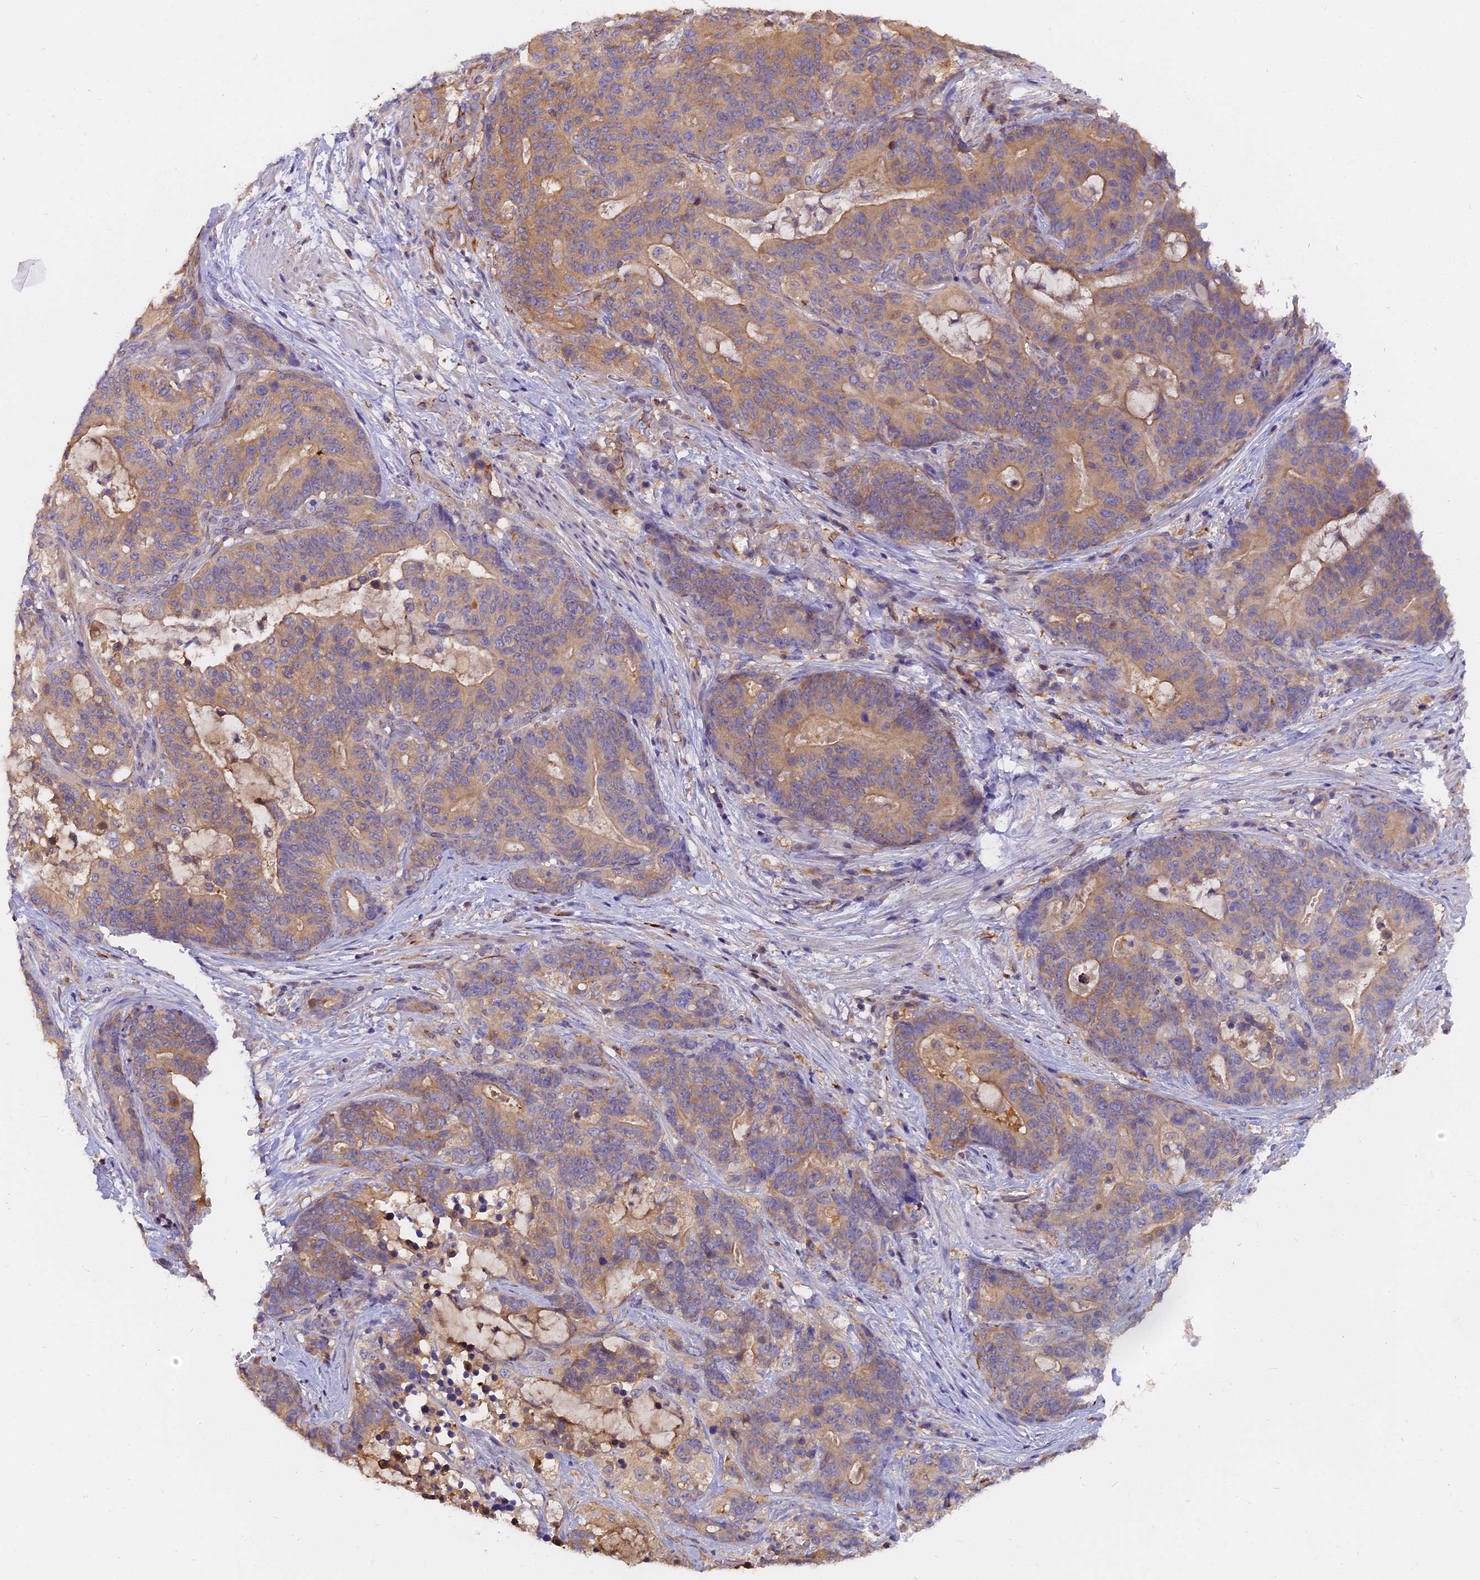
{"staining": {"intensity": "weak", "quantity": "25%-75%", "location": "cytoplasmic/membranous"}, "tissue": "stomach cancer", "cell_type": "Tumor cells", "image_type": "cancer", "snomed": [{"axis": "morphology", "description": "Normal tissue, NOS"}, {"axis": "morphology", "description": "Adenocarcinoma, NOS"}, {"axis": "topography", "description": "Stomach"}], "caption": "IHC staining of adenocarcinoma (stomach), which reveals low levels of weak cytoplasmic/membranous positivity in approximately 25%-75% of tumor cells indicating weak cytoplasmic/membranous protein positivity. The staining was performed using DAB (3,3'-diaminobenzidine) (brown) for protein detection and nuclei were counterstained in hematoxylin (blue).", "gene": "FAM118B", "patient": {"sex": "female", "age": 64}}